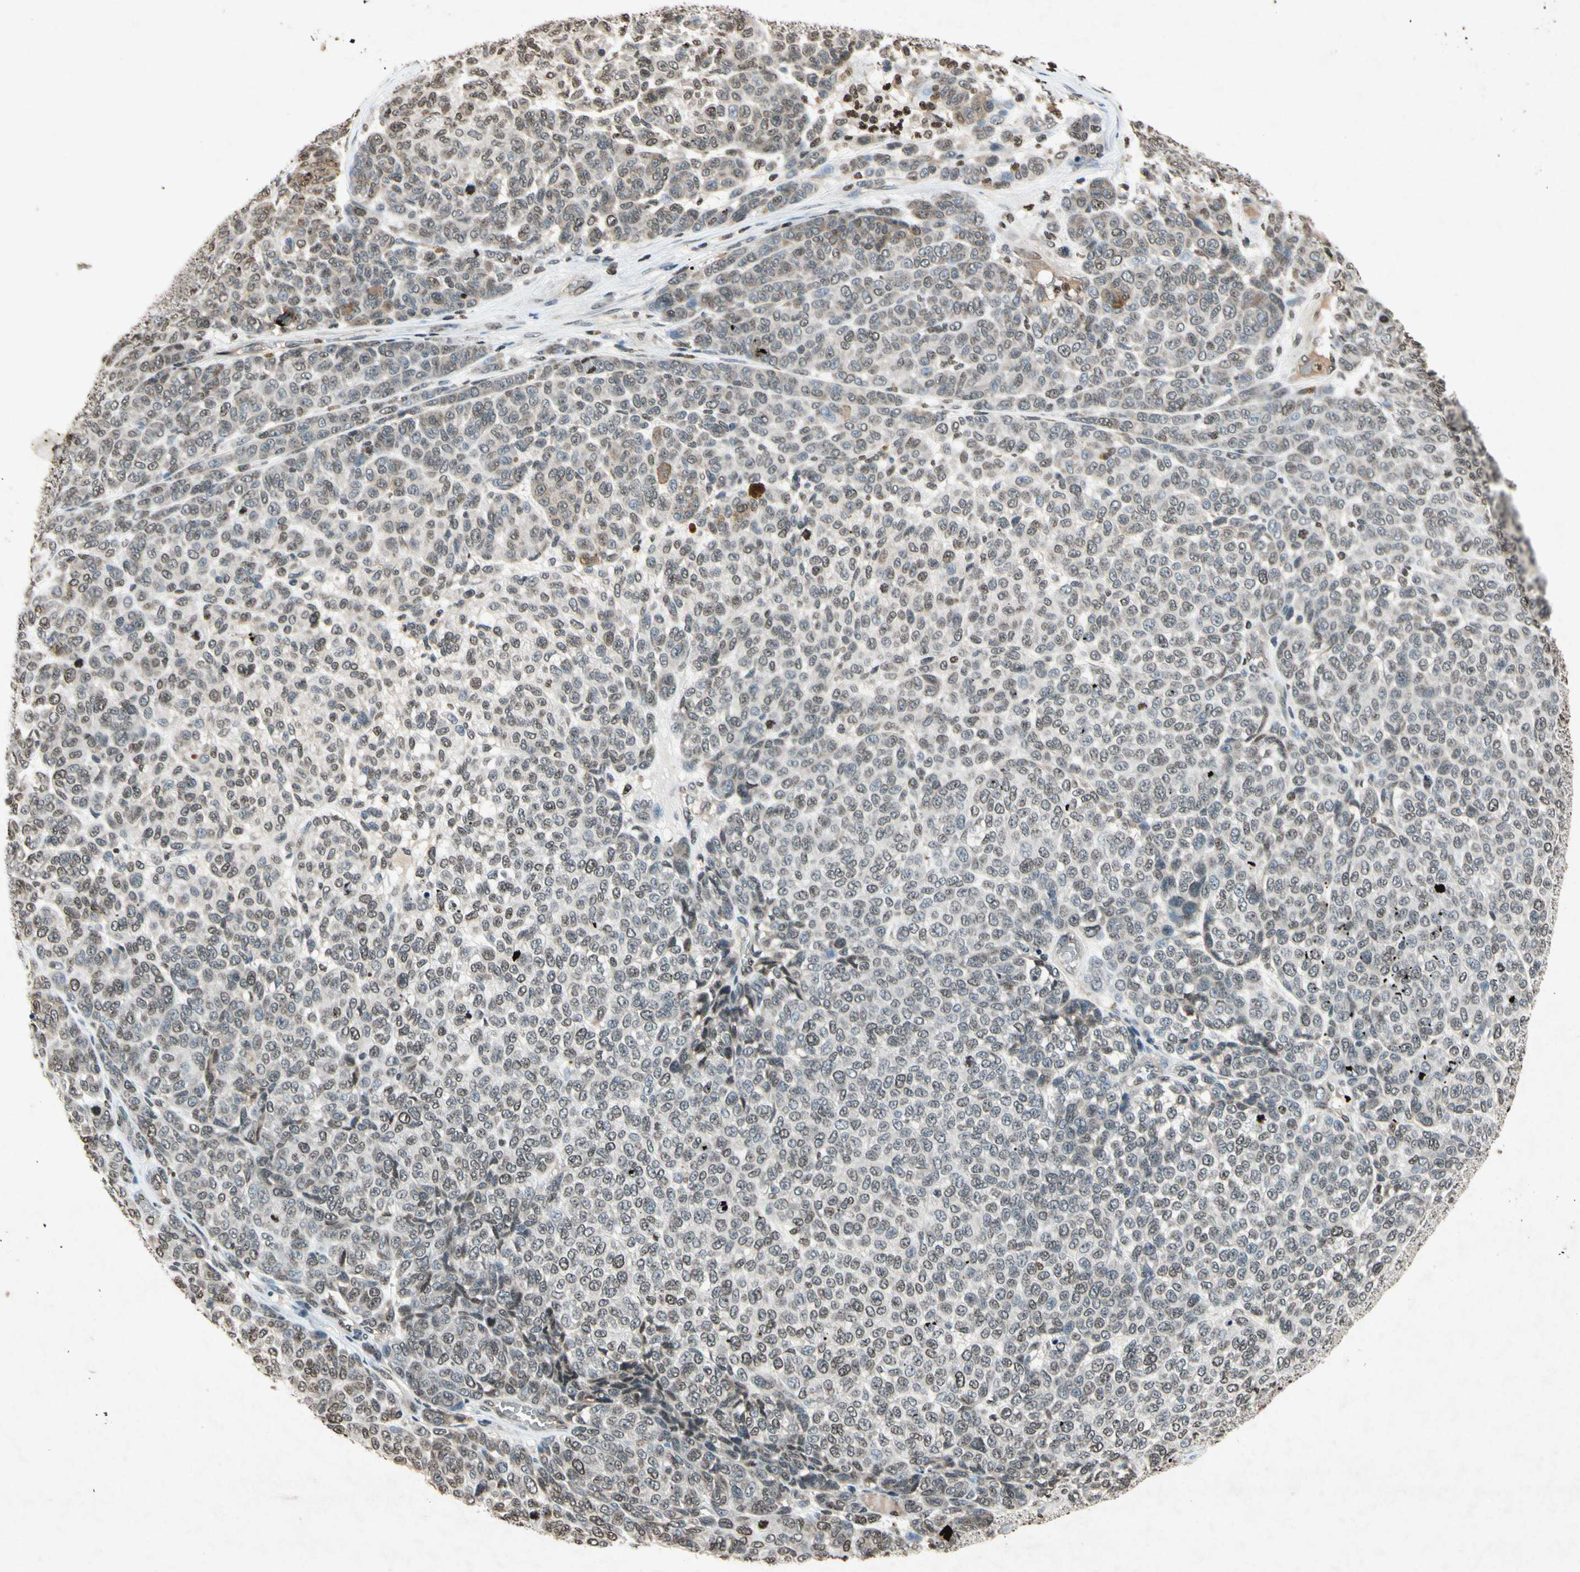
{"staining": {"intensity": "weak", "quantity": "<25%", "location": "nuclear"}, "tissue": "melanoma", "cell_type": "Tumor cells", "image_type": "cancer", "snomed": [{"axis": "morphology", "description": "Malignant melanoma, NOS"}, {"axis": "topography", "description": "Skin"}], "caption": "Immunohistochemistry (IHC) histopathology image of human melanoma stained for a protein (brown), which displays no staining in tumor cells.", "gene": "HOXB3", "patient": {"sex": "male", "age": 59}}